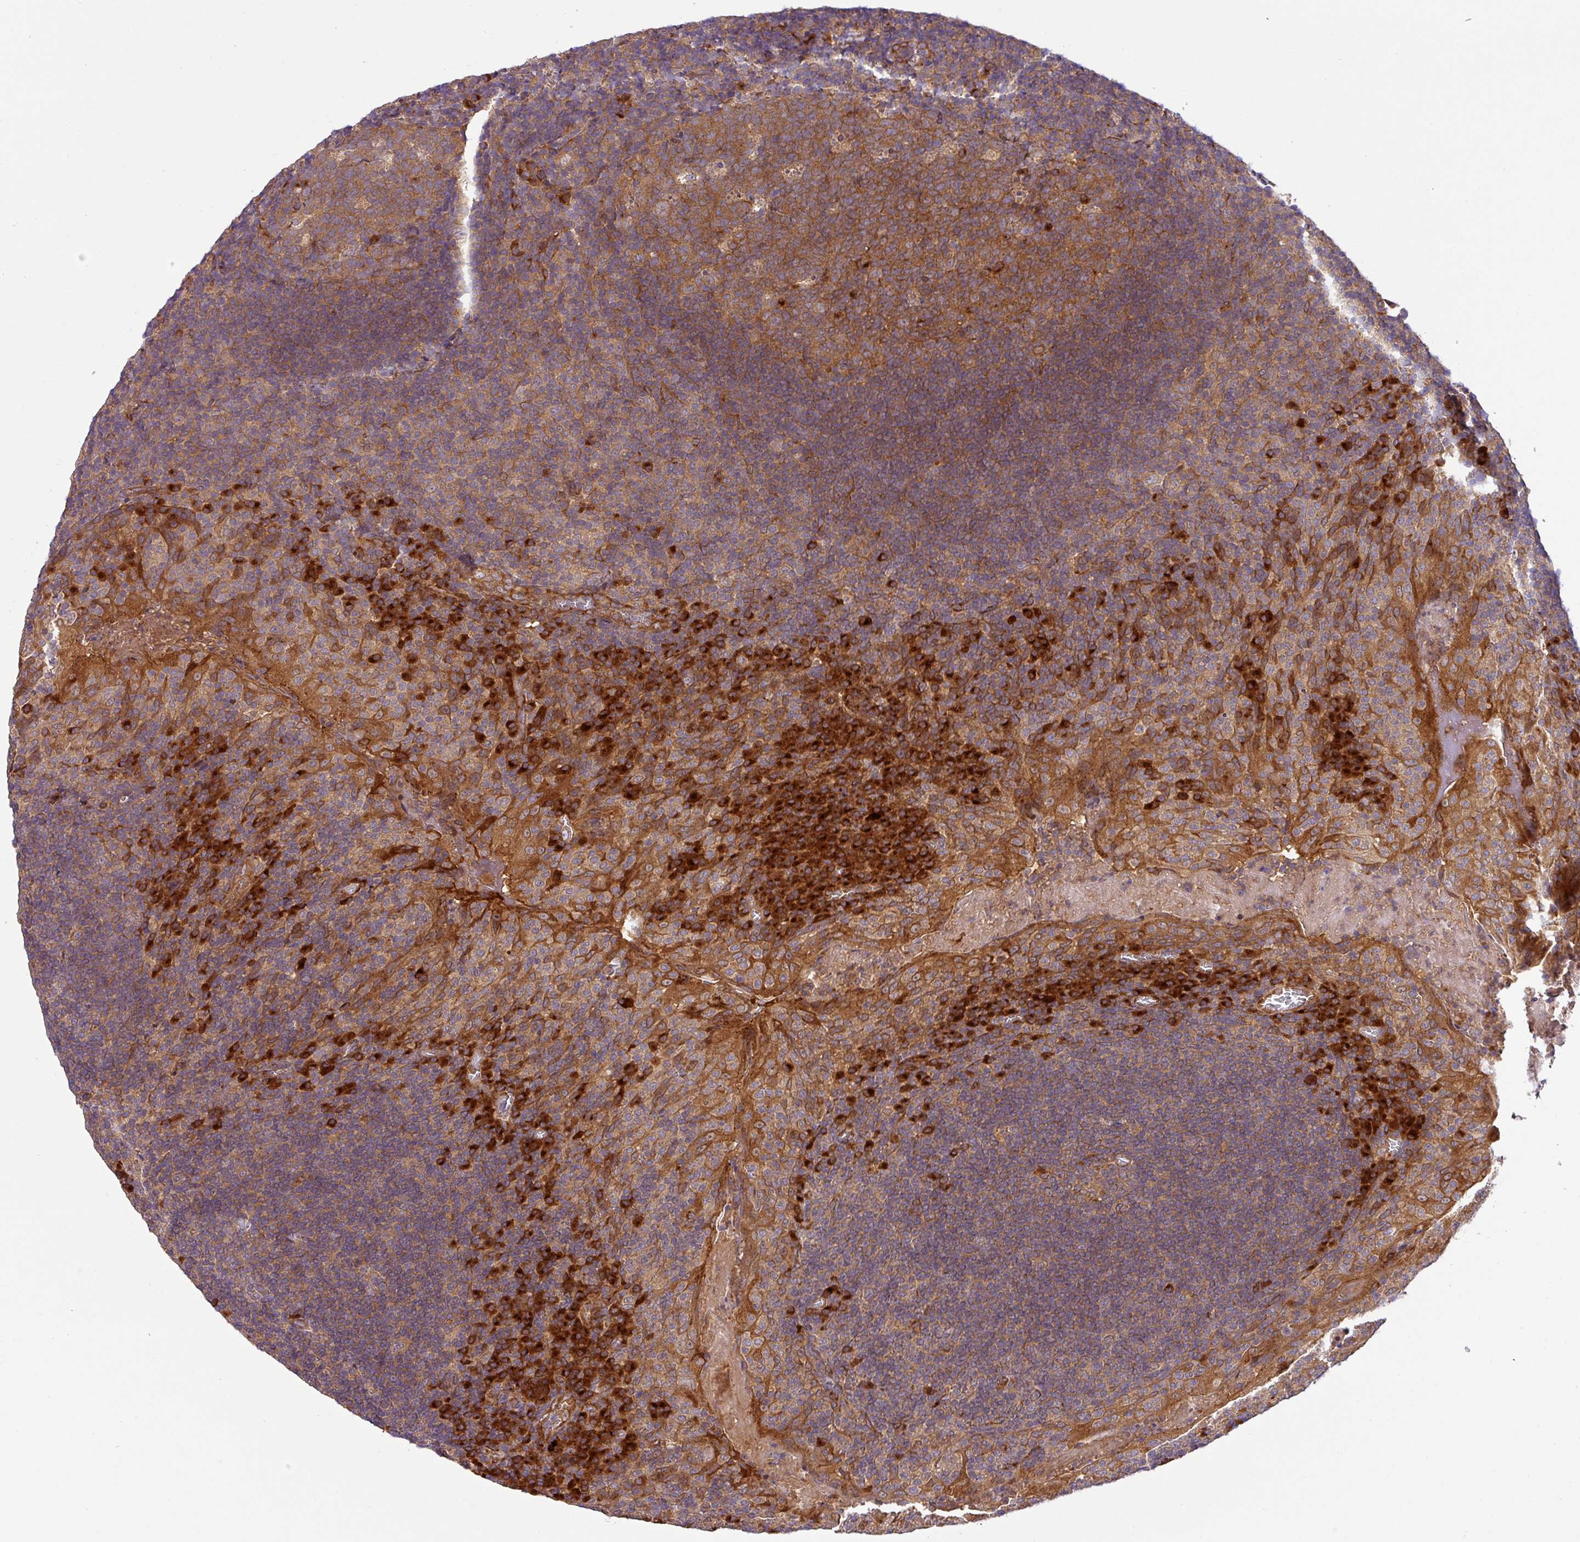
{"staining": {"intensity": "moderate", "quantity": ">75%", "location": "cytoplasmic/membranous"}, "tissue": "tonsil", "cell_type": "Germinal center cells", "image_type": "normal", "snomed": [{"axis": "morphology", "description": "Normal tissue, NOS"}, {"axis": "topography", "description": "Tonsil"}], "caption": "A photomicrograph showing moderate cytoplasmic/membranous expression in approximately >75% of germinal center cells in unremarkable tonsil, as visualized by brown immunohistochemical staining.", "gene": "ART1", "patient": {"sex": "male", "age": 17}}